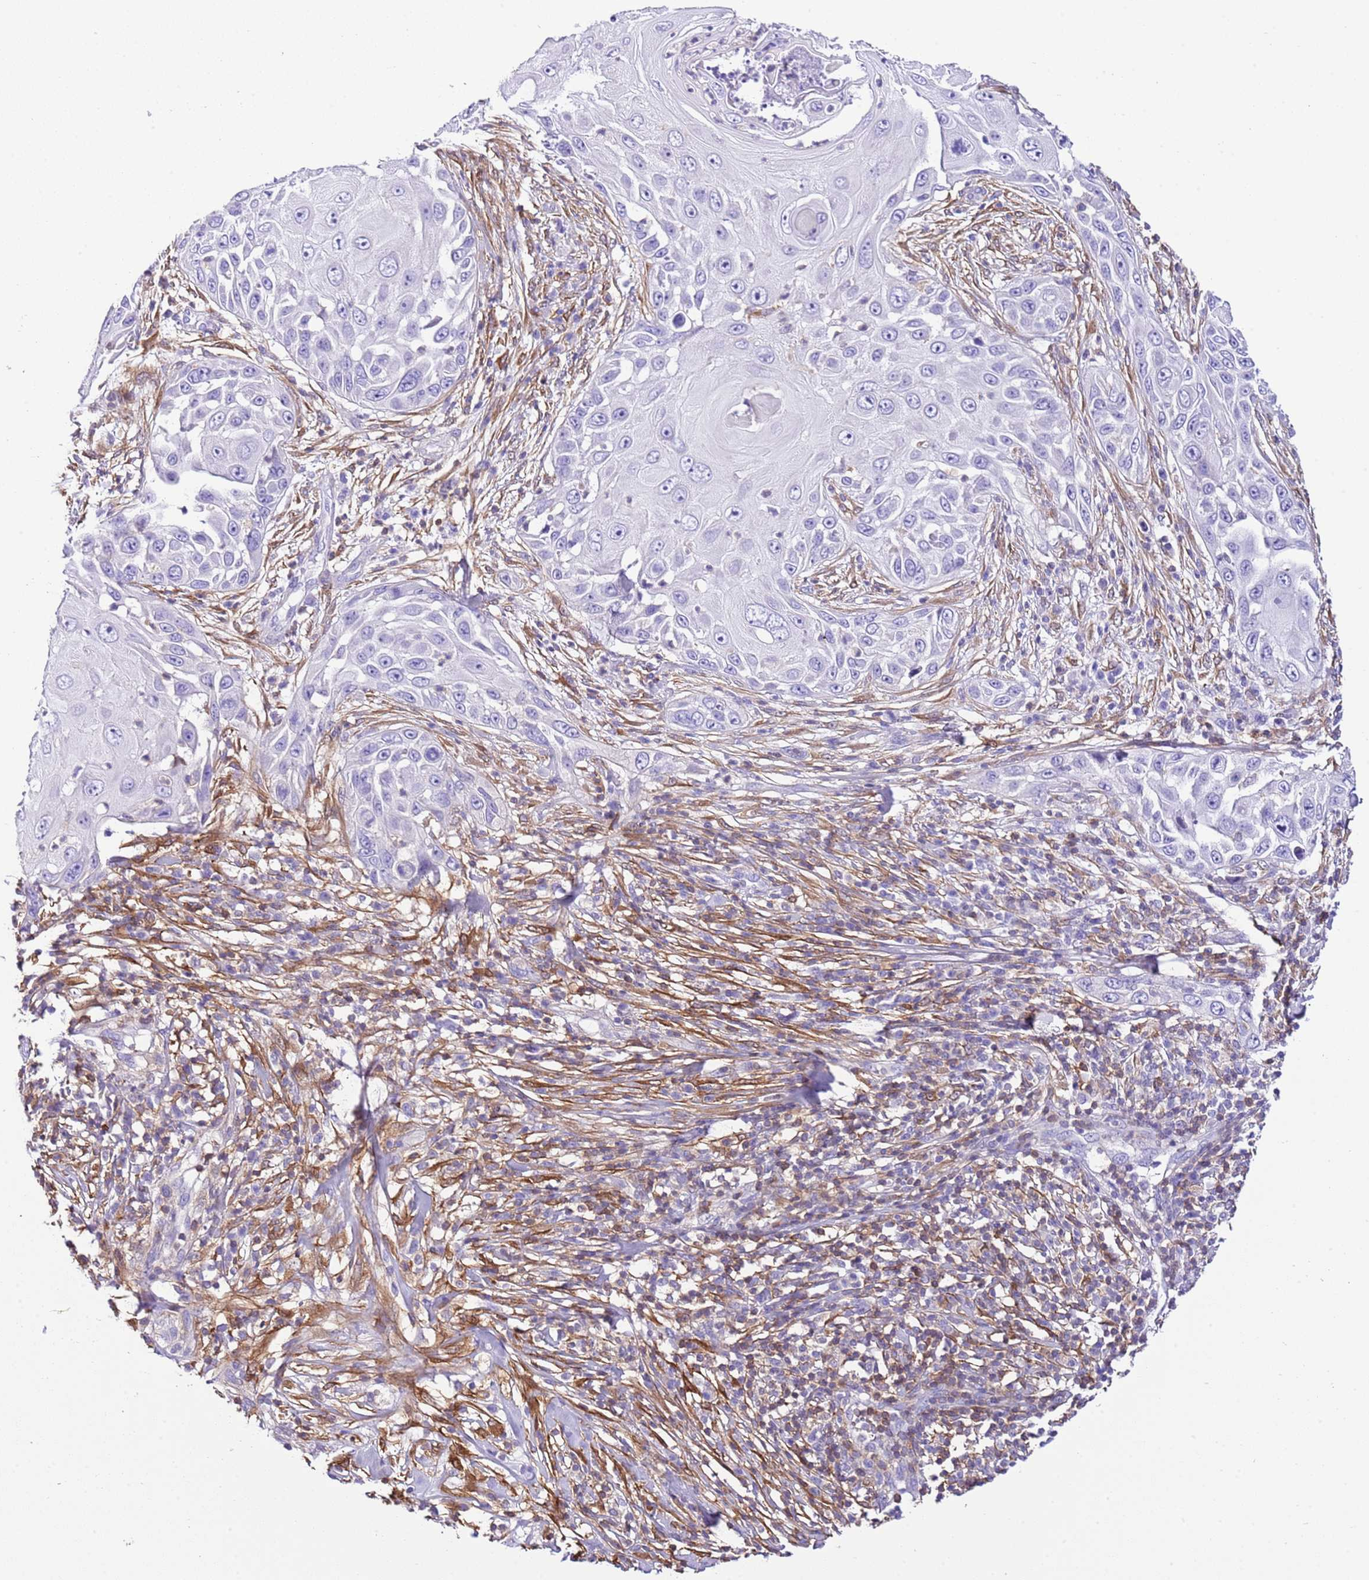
{"staining": {"intensity": "negative", "quantity": "none", "location": "none"}, "tissue": "skin cancer", "cell_type": "Tumor cells", "image_type": "cancer", "snomed": [{"axis": "morphology", "description": "Squamous cell carcinoma, NOS"}, {"axis": "topography", "description": "Skin"}], "caption": "Immunohistochemistry micrograph of neoplastic tissue: human skin squamous cell carcinoma stained with DAB shows no significant protein staining in tumor cells.", "gene": "CNN2", "patient": {"sex": "female", "age": 44}}